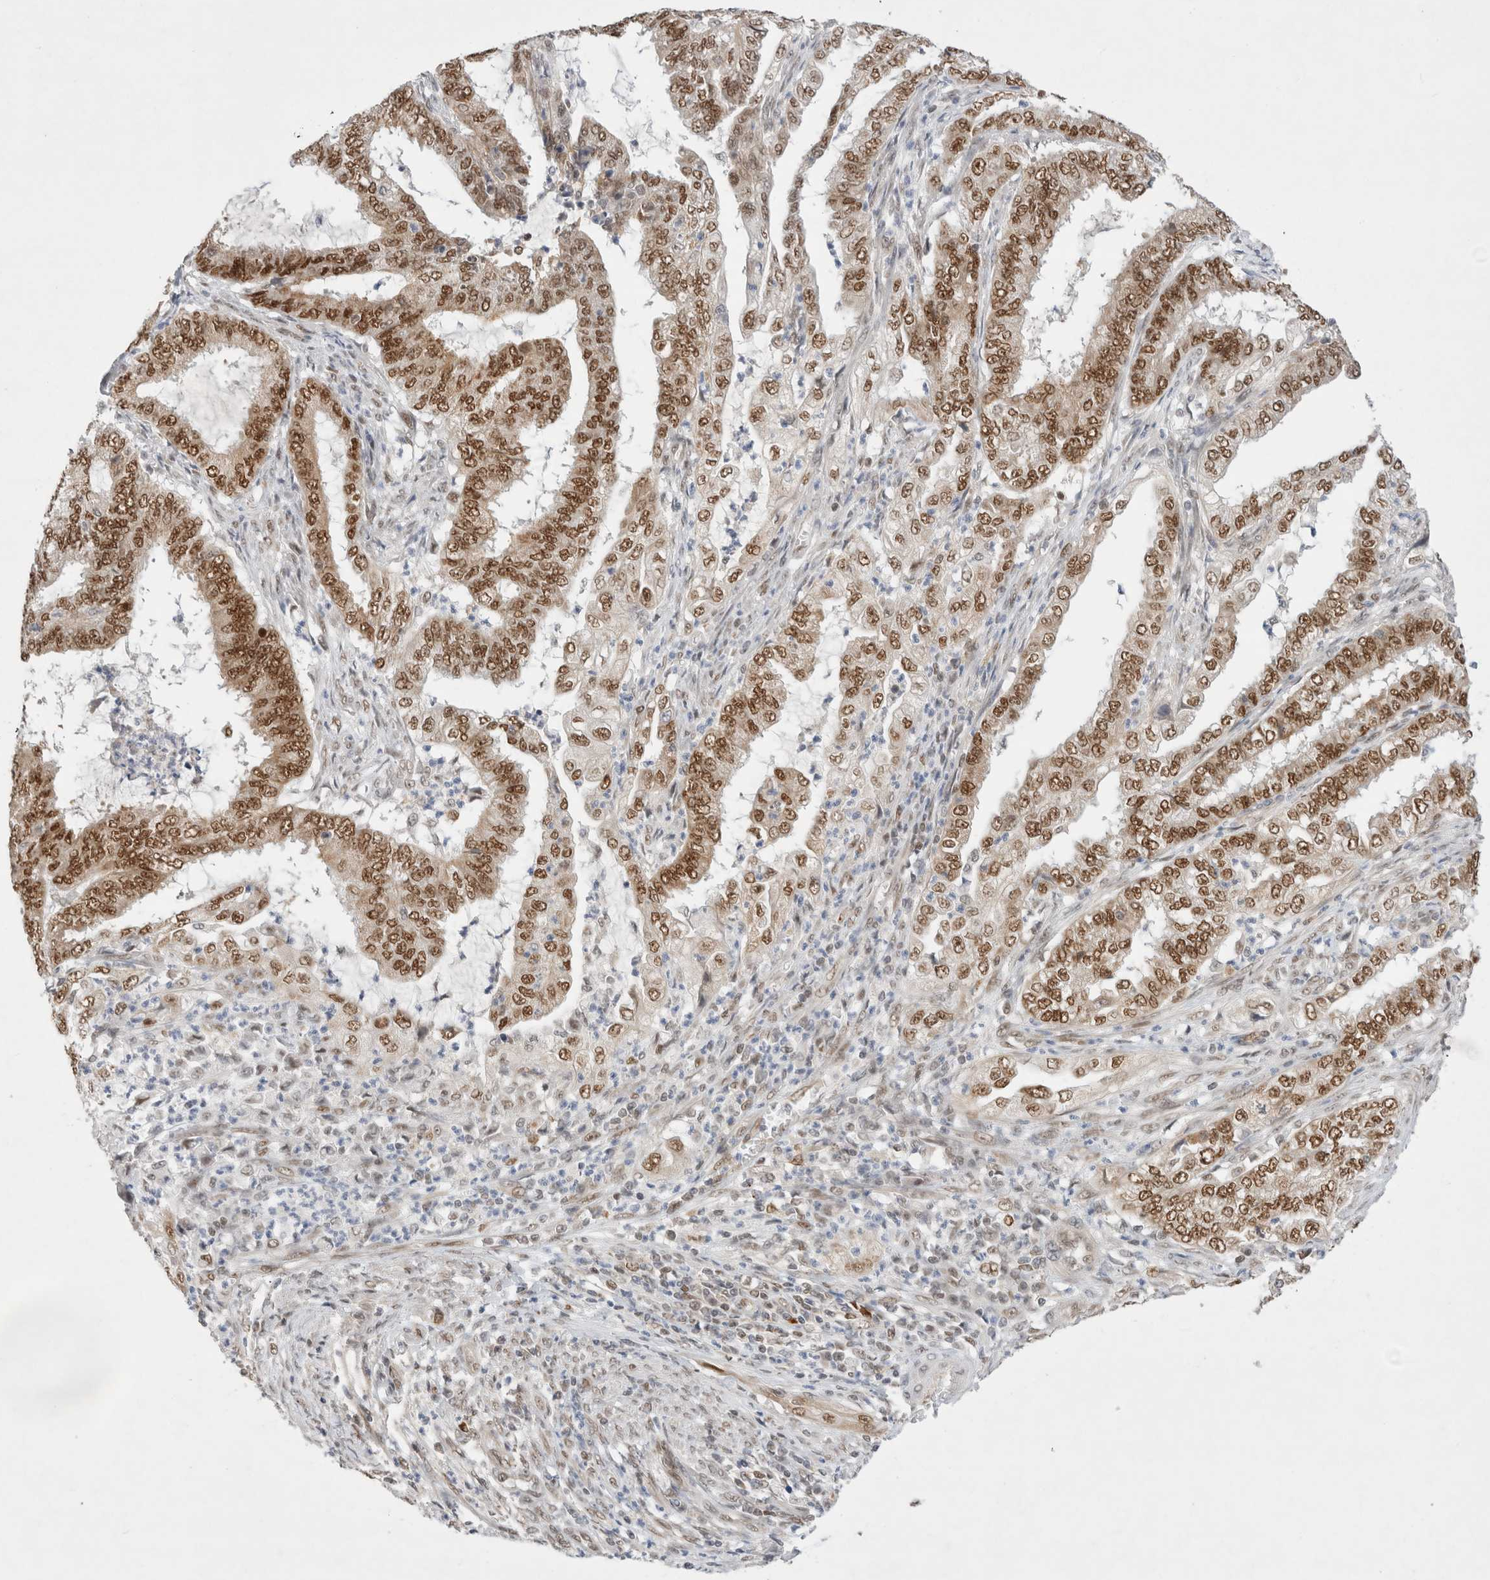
{"staining": {"intensity": "moderate", "quantity": ">75%", "location": "nuclear"}, "tissue": "endometrial cancer", "cell_type": "Tumor cells", "image_type": "cancer", "snomed": [{"axis": "morphology", "description": "Adenocarcinoma, NOS"}, {"axis": "topography", "description": "Endometrium"}], "caption": "Protein staining of adenocarcinoma (endometrial) tissue exhibits moderate nuclear expression in about >75% of tumor cells.", "gene": "GTF2I", "patient": {"sex": "female", "age": 51}}